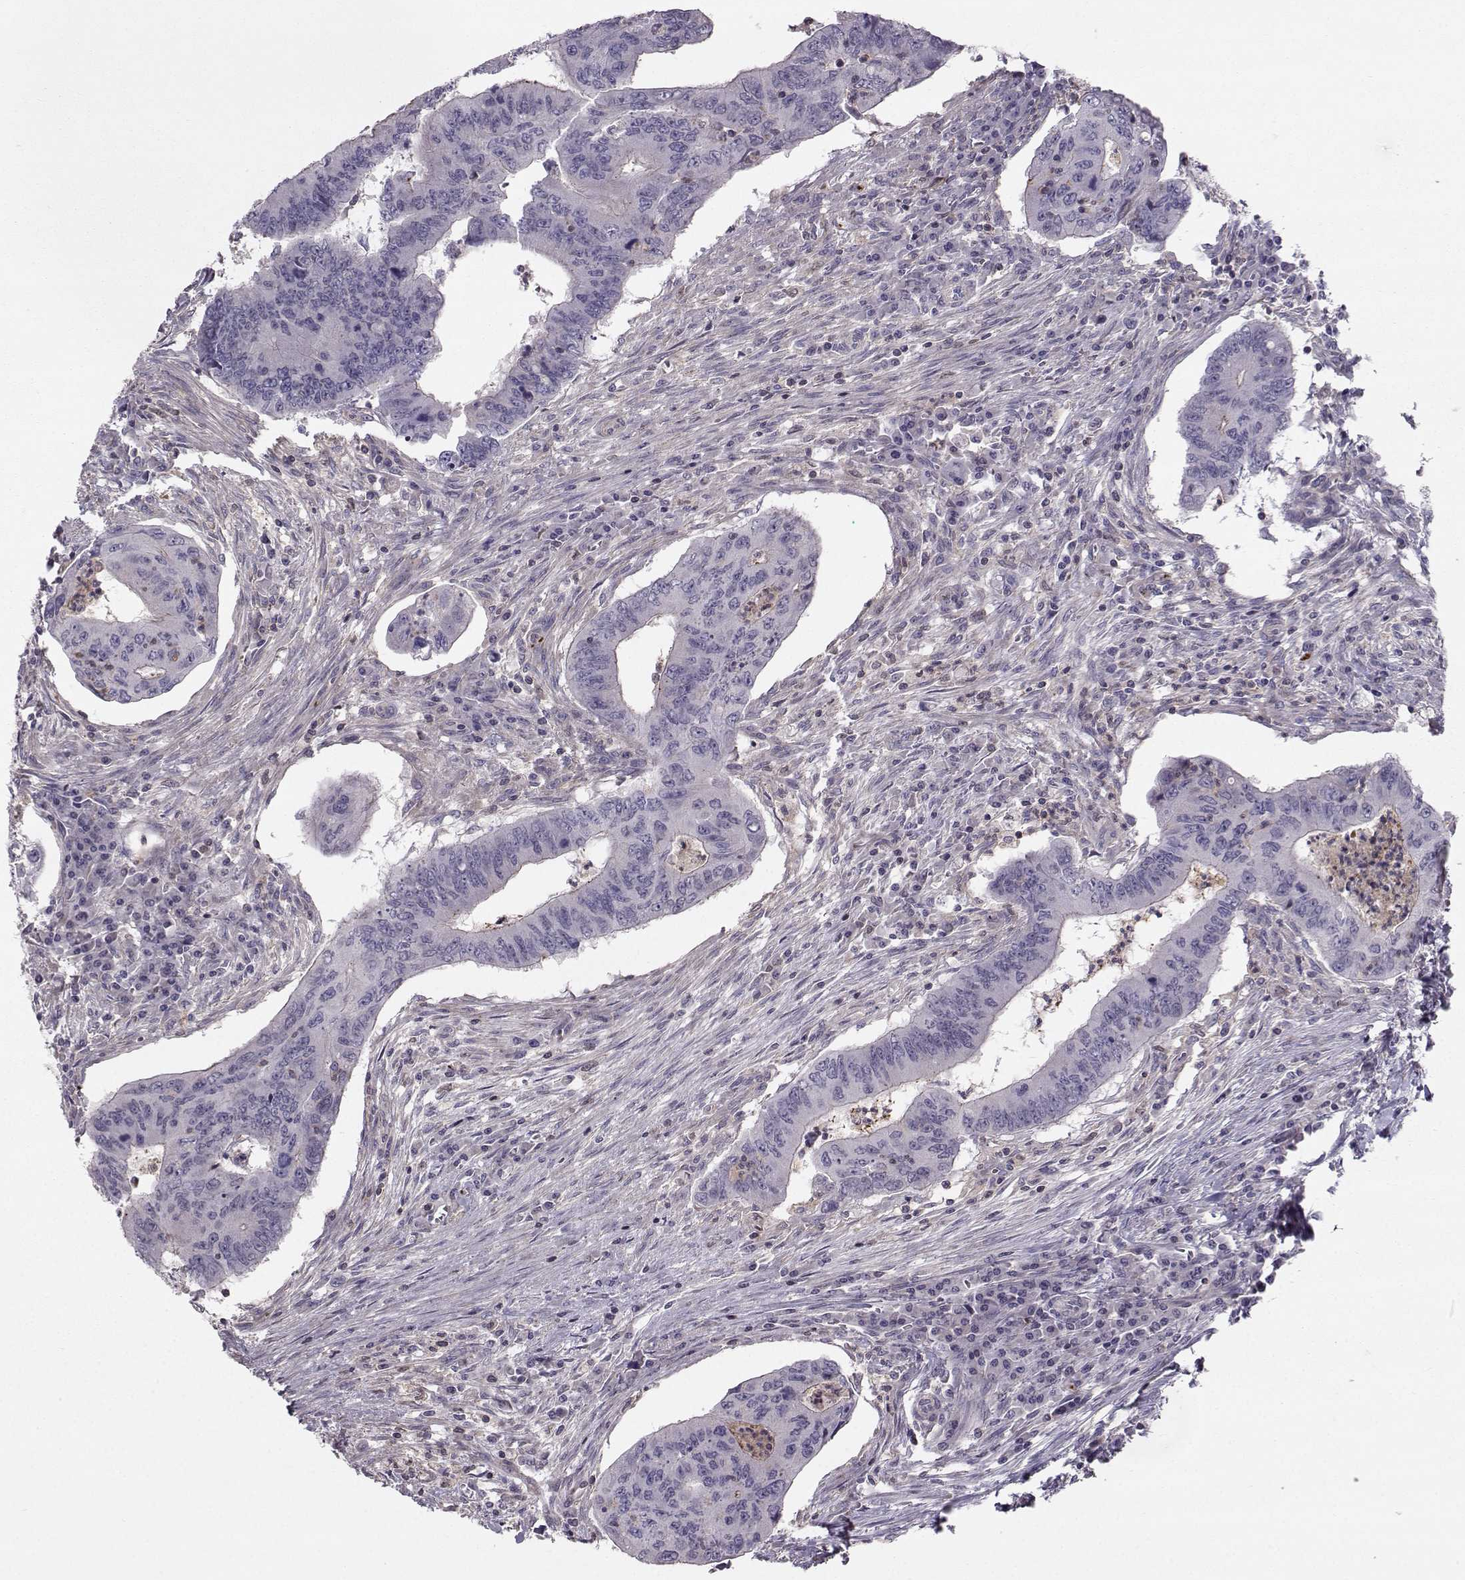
{"staining": {"intensity": "negative", "quantity": "none", "location": "none"}, "tissue": "colorectal cancer", "cell_type": "Tumor cells", "image_type": "cancer", "snomed": [{"axis": "morphology", "description": "Adenocarcinoma, NOS"}, {"axis": "topography", "description": "Colon"}], "caption": "Immunohistochemical staining of colorectal adenocarcinoma reveals no significant staining in tumor cells.", "gene": "ASB16", "patient": {"sex": "male", "age": 53}}